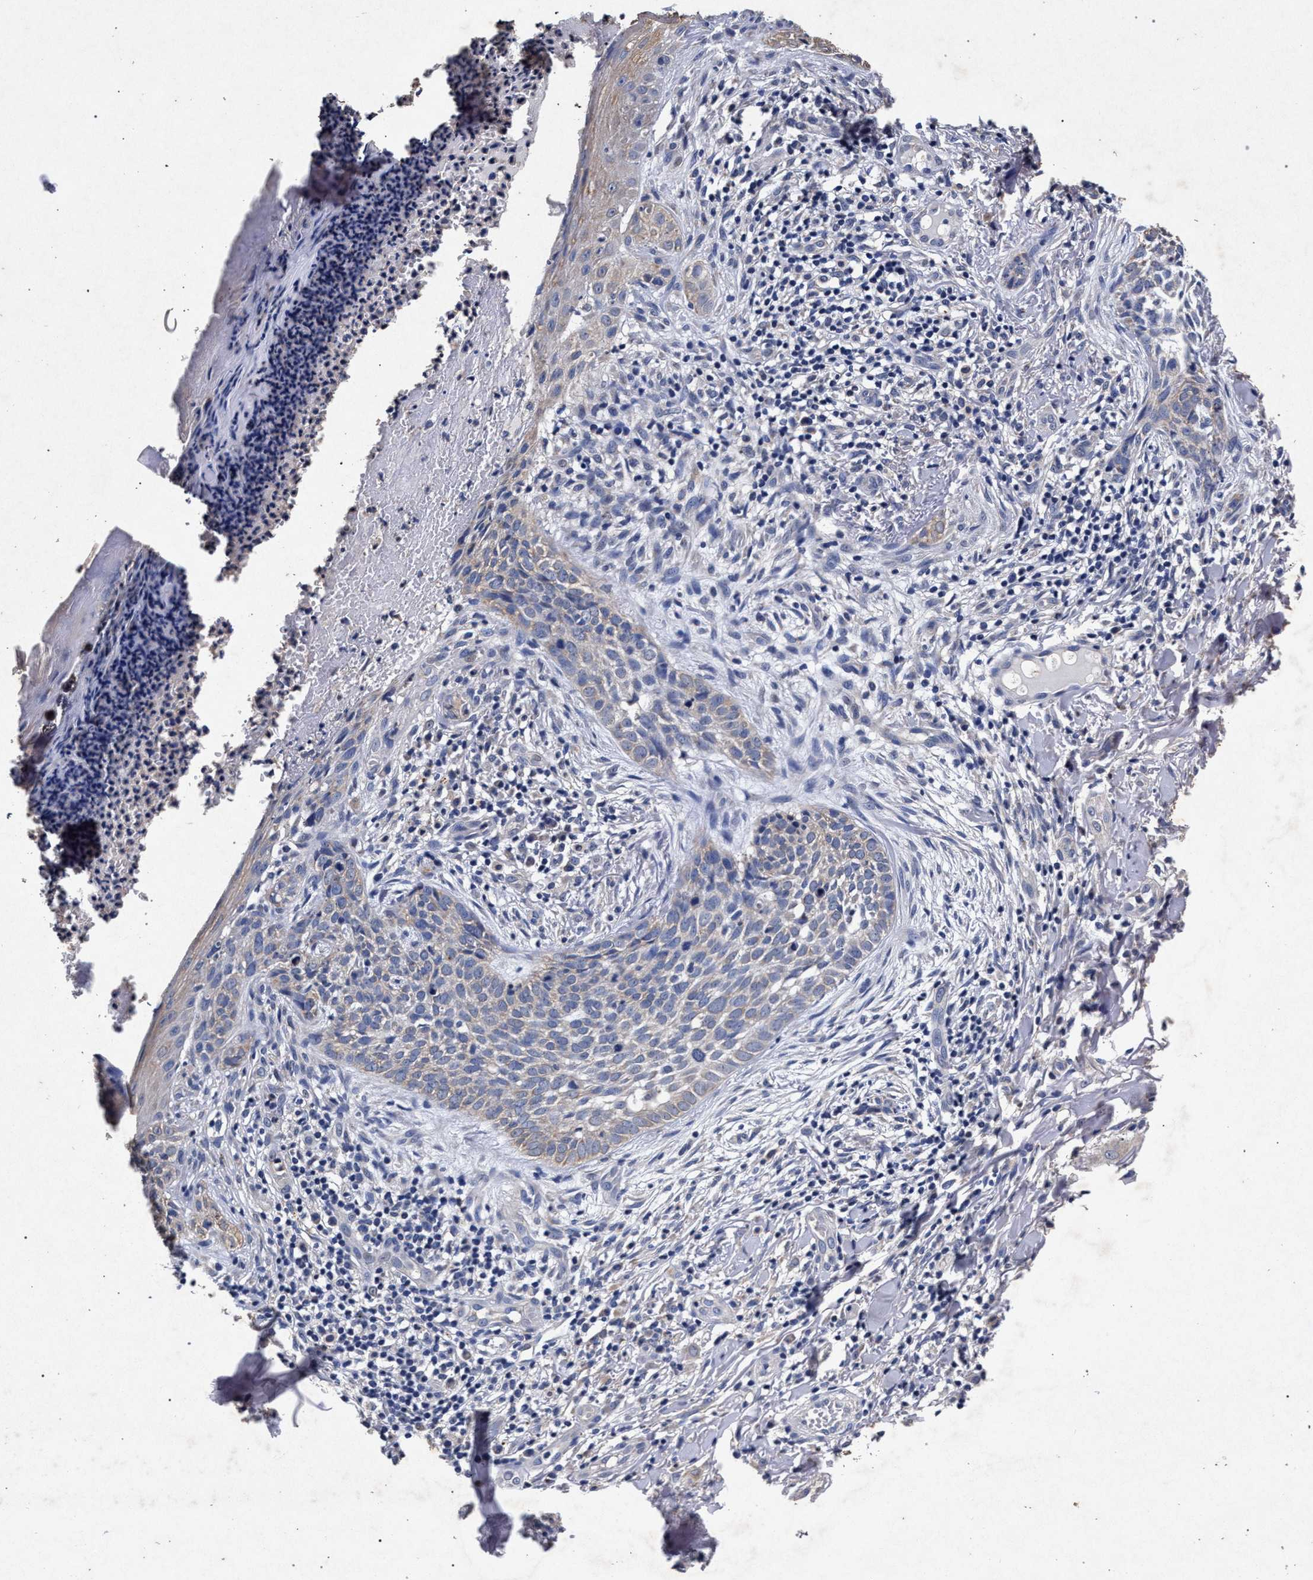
{"staining": {"intensity": "negative", "quantity": "none", "location": "none"}, "tissue": "skin cancer", "cell_type": "Tumor cells", "image_type": "cancer", "snomed": [{"axis": "morphology", "description": "Normal tissue, NOS"}, {"axis": "morphology", "description": "Basal cell carcinoma"}, {"axis": "topography", "description": "Skin"}], "caption": "The micrograph displays no significant positivity in tumor cells of skin cancer (basal cell carcinoma).", "gene": "ATP1A2", "patient": {"sex": "male", "age": 67}}